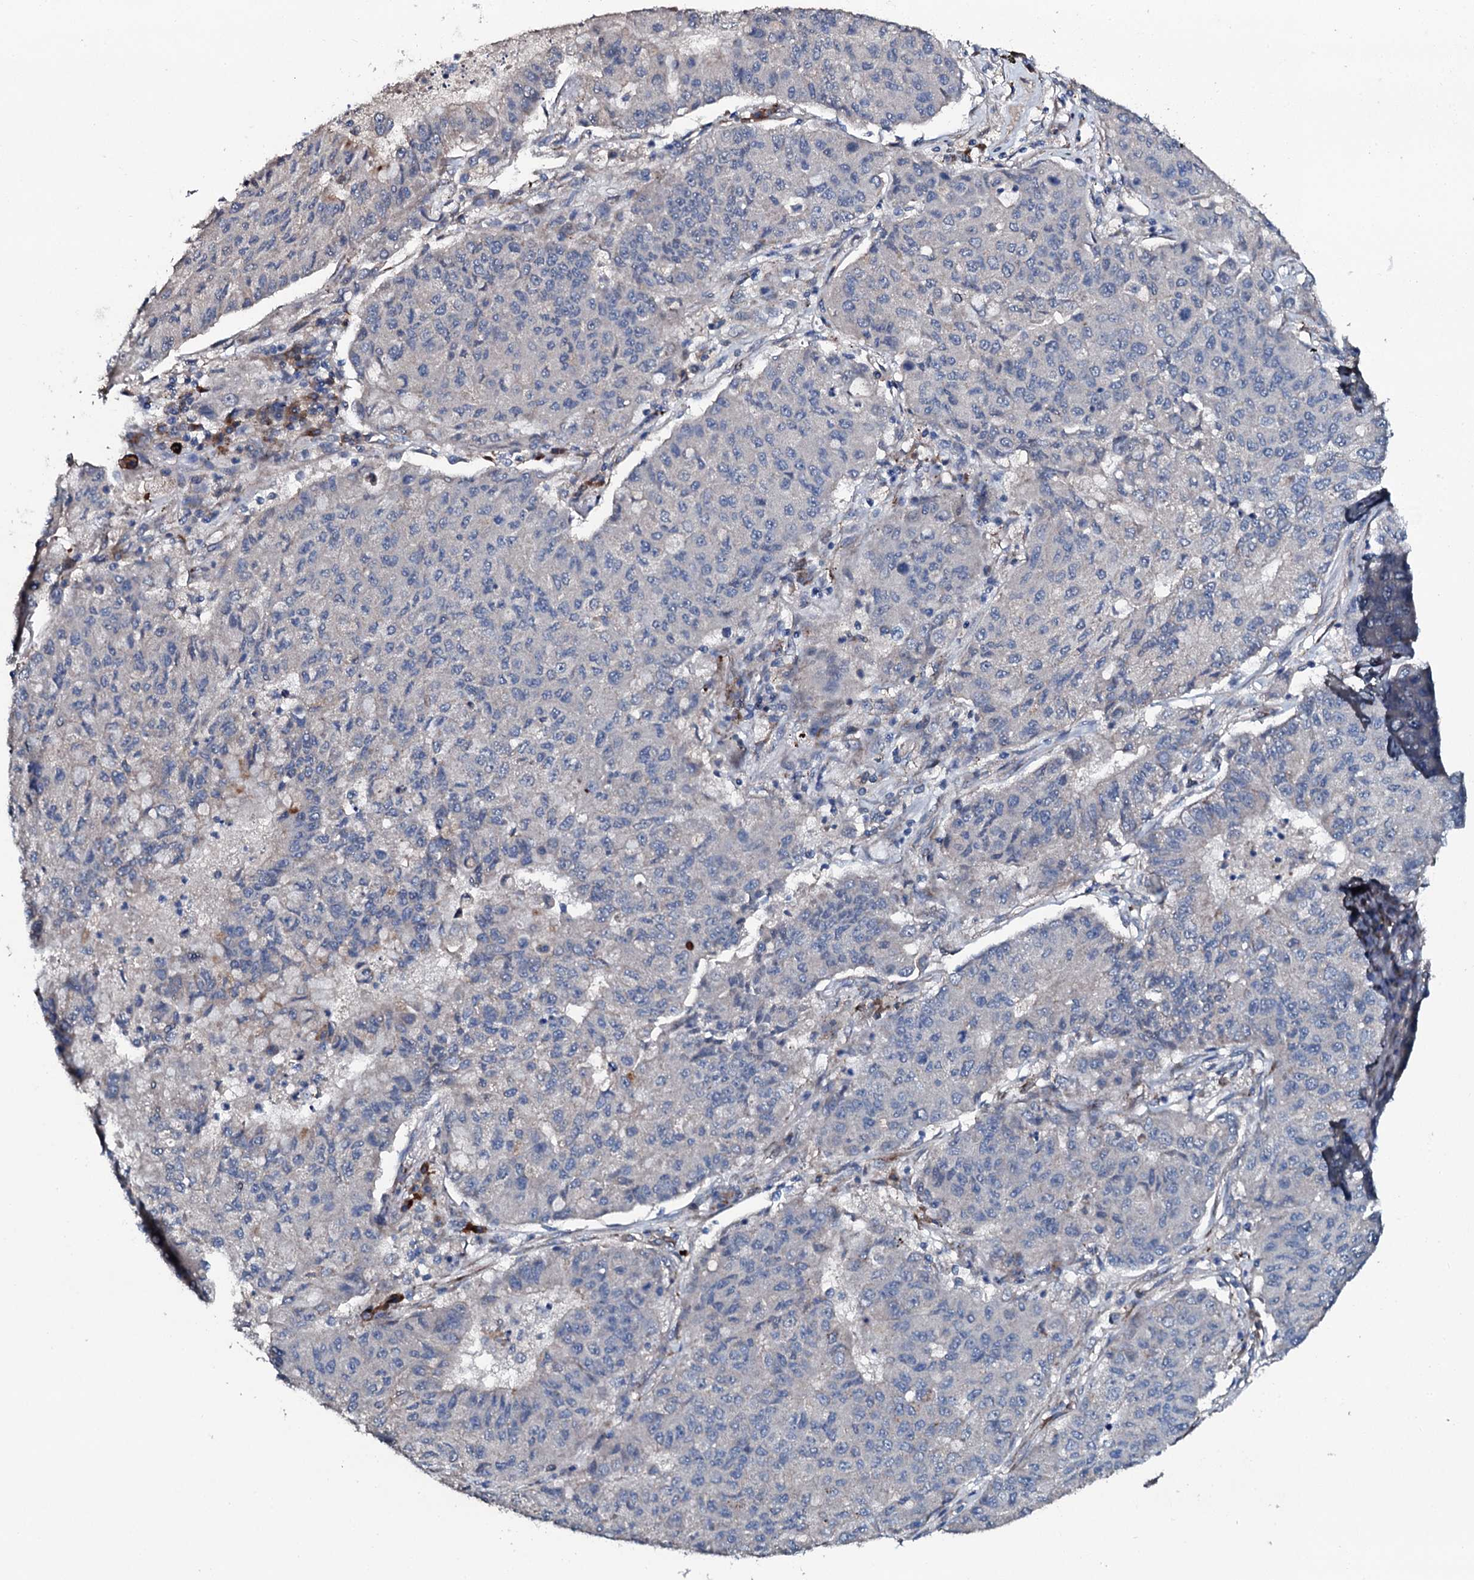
{"staining": {"intensity": "negative", "quantity": "none", "location": "none"}, "tissue": "lung cancer", "cell_type": "Tumor cells", "image_type": "cancer", "snomed": [{"axis": "morphology", "description": "Squamous cell carcinoma, NOS"}, {"axis": "topography", "description": "Lung"}], "caption": "Tumor cells are negative for brown protein staining in lung cancer. Nuclei are stained in blue.", "gene": "IL12B", "patient": {"sex": "male", "age": 74}}